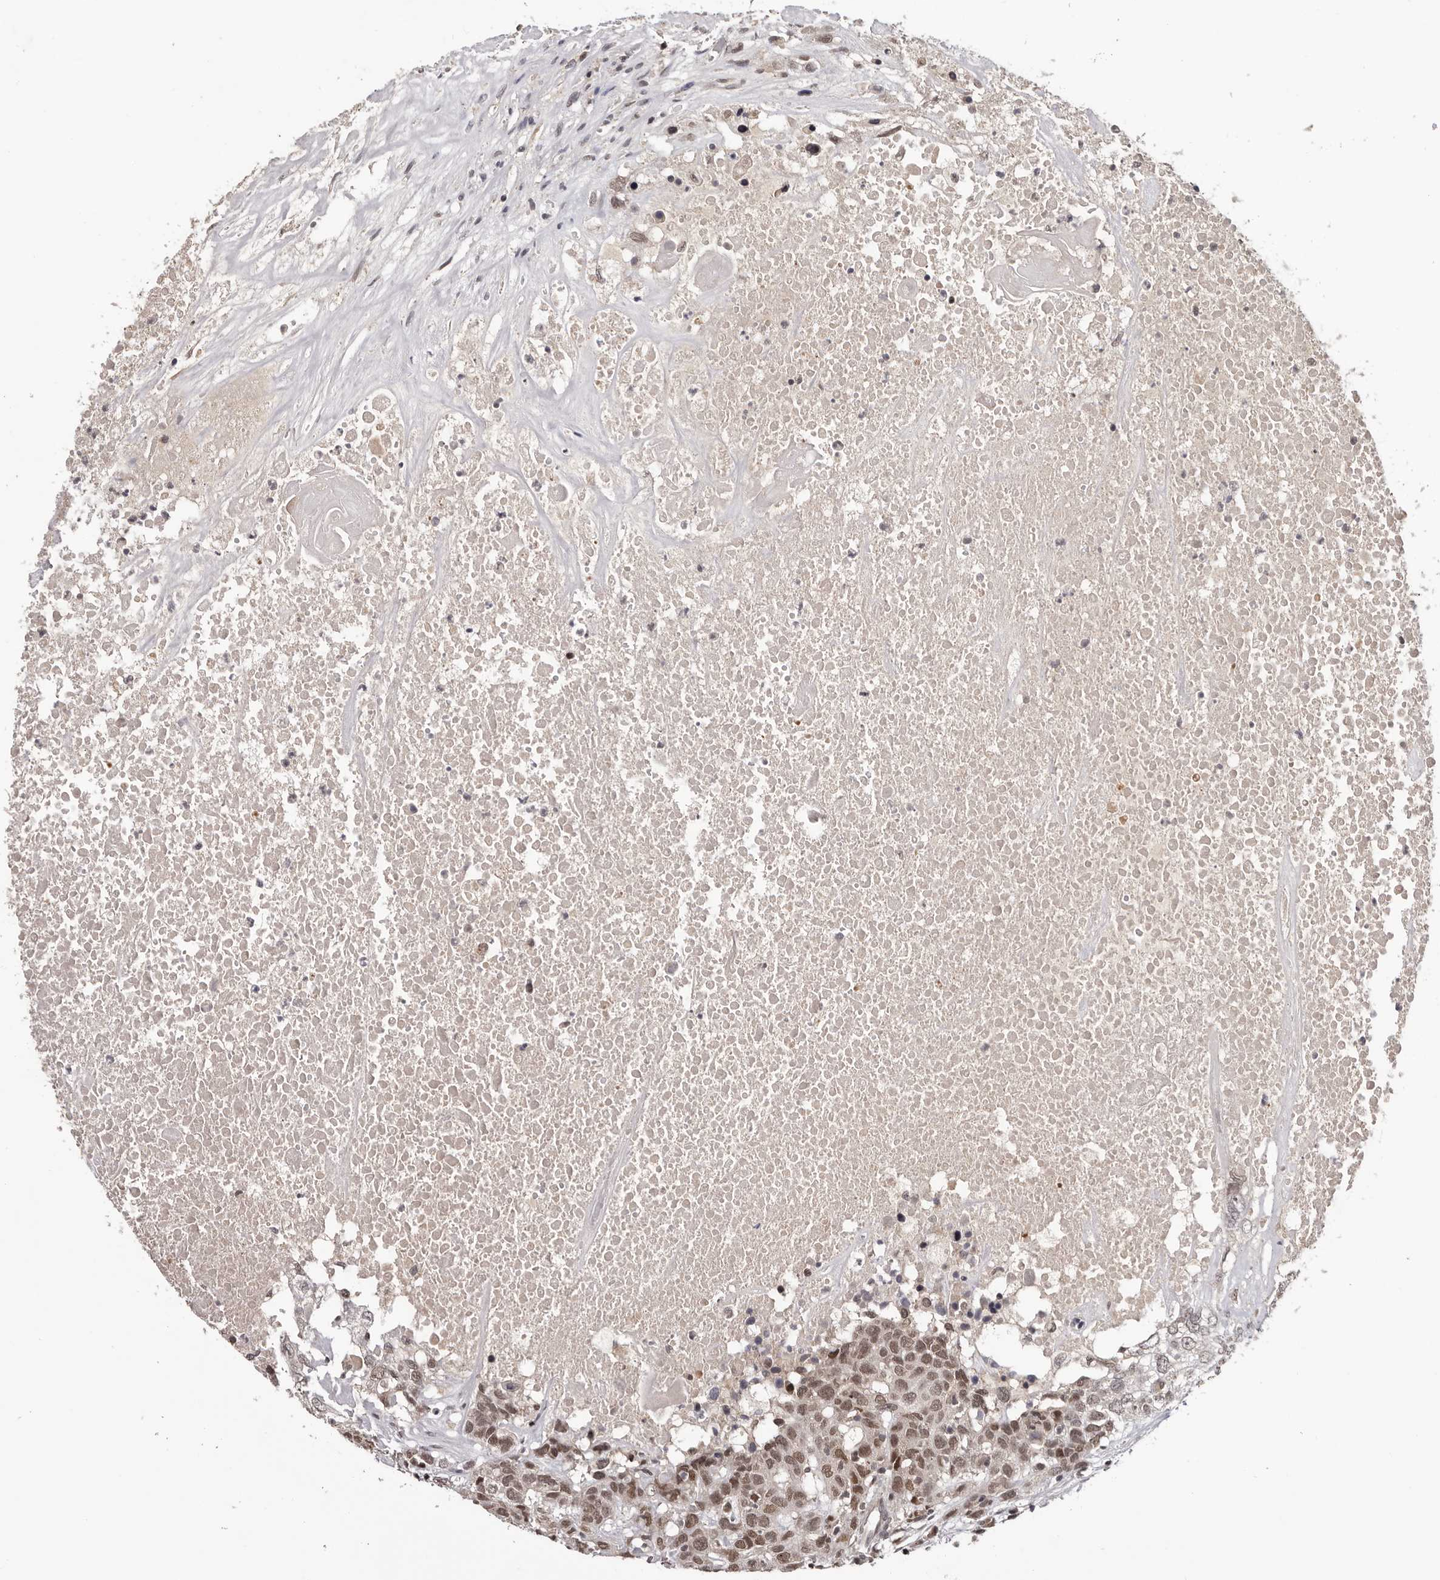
{"staining": {"intensity": "moderate", "quantity": ">75%", "location": "nuclear"}, "tissue": "head and neck cancer", "cell_type": "Tumor cells", "image_type": "cancer", "snomed": [{"axis": "morphology", "description": "Squamous cell carcinoma, NOS"}, {"axis": "topography", "description": "Head-Neck"}], "caption": "Head and neck cancer stained for a protein (brown) displays moderate nuclear positive positivity in about >75% of tumor cells.", "gene": "TBX5", "patient": {"sex": "male", "age": 66}}